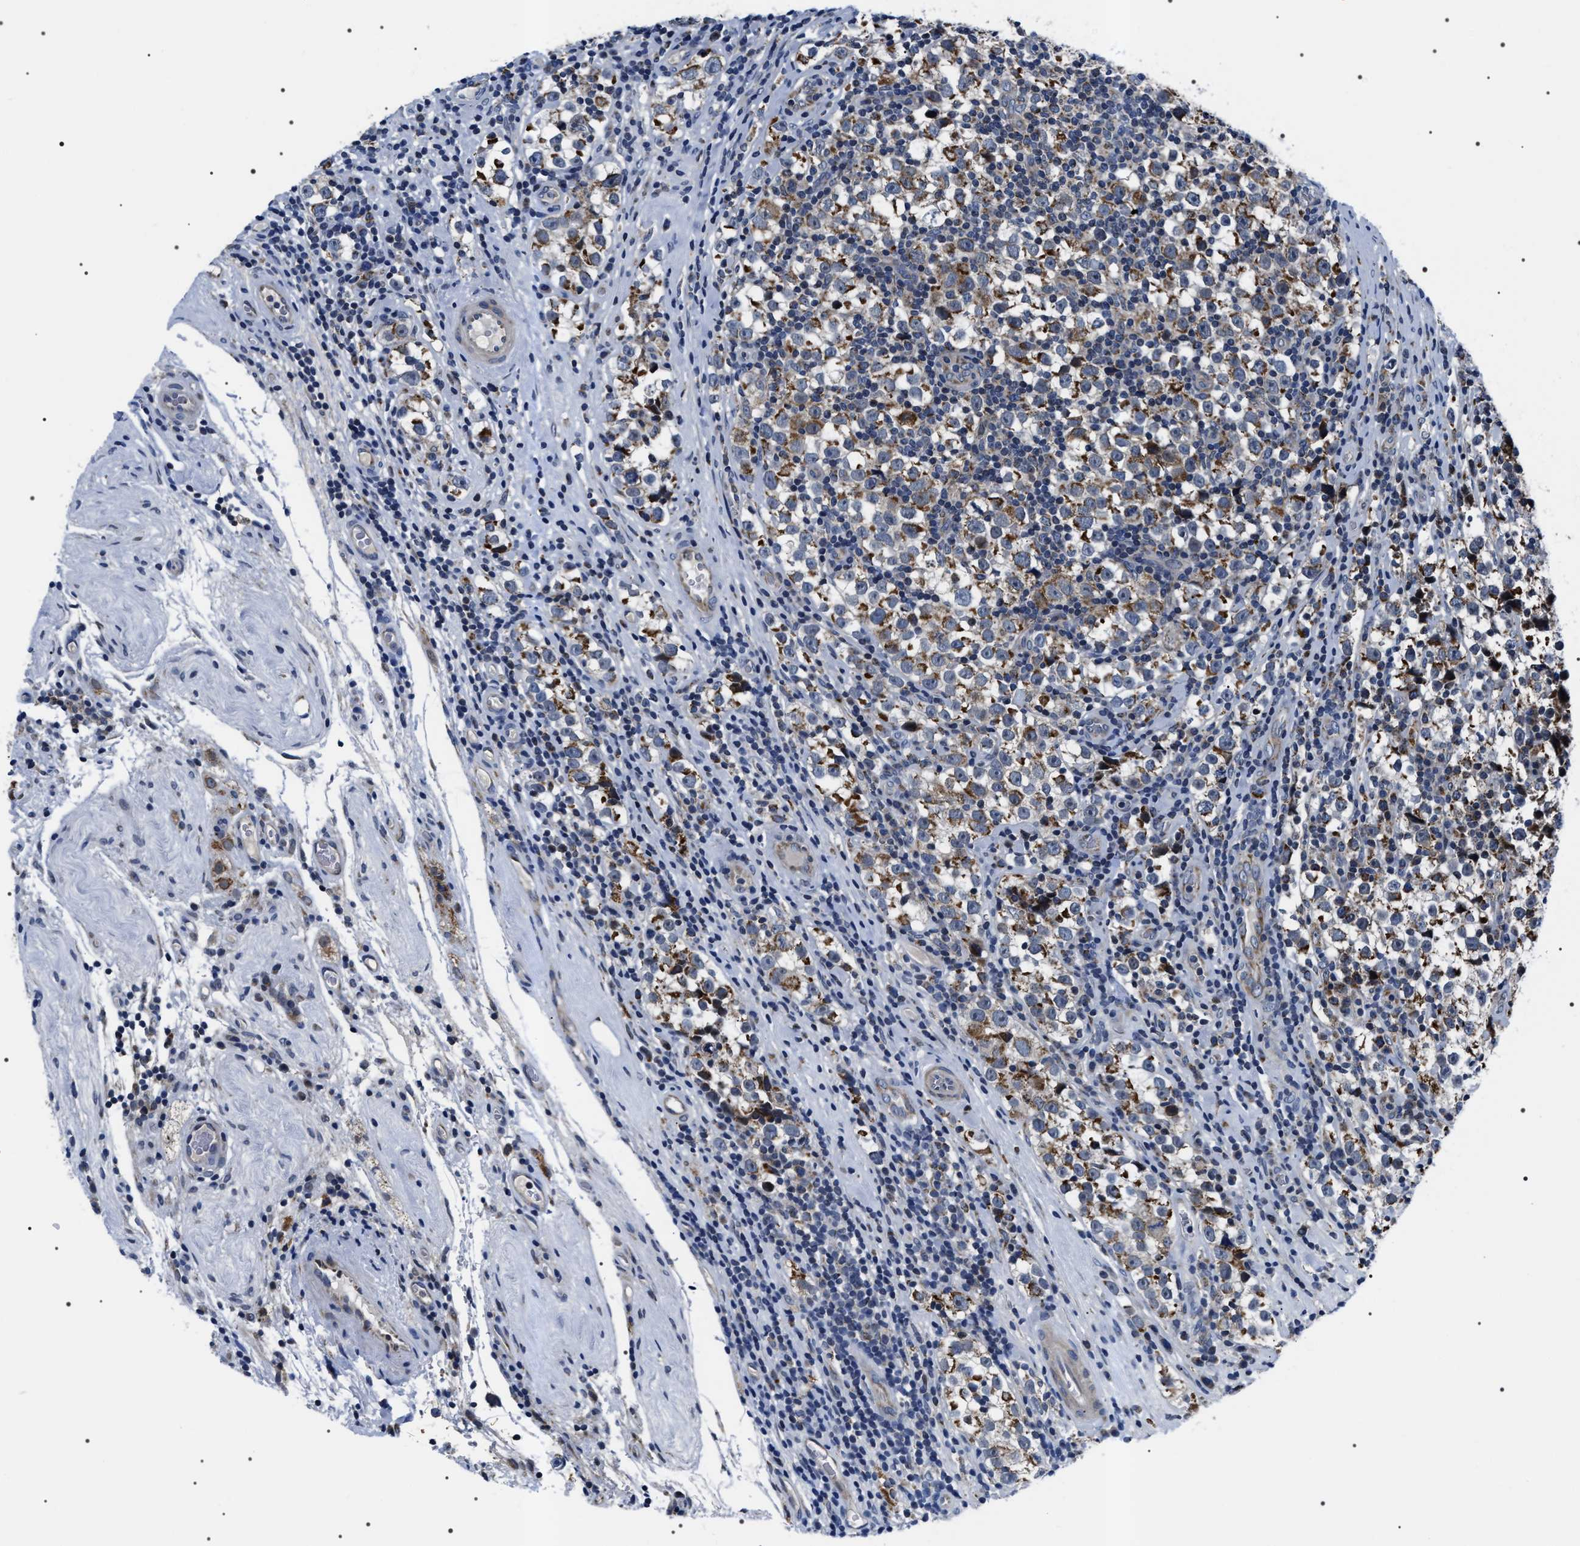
{"staining": {"intensity": "moderate", "quantity": ">75%", "location": "cytoplasmic/membranous"}, "tissue": "testis cancer", "cell_type": "Tumor cells", "image_type": "cancer", "snomed": [{"axis": "morphology", "description": "Normal tissue, NOS"}, {"axis": "morphology", "description": "Seminoma, NOS"}, {"axis": "topography", "description": "Testis"}], "caption": "IHC micrograph of neoplastic tissue: testis cancer stained using IHC displays medium levels of moderate protein expression localized specifically in the cytoplasmic/membranous of tumor cells, appearing as a cytoplasmic/membranous brown color.", "gene": "NTMT1", "patient": {"sex": "male", "age": 43}}